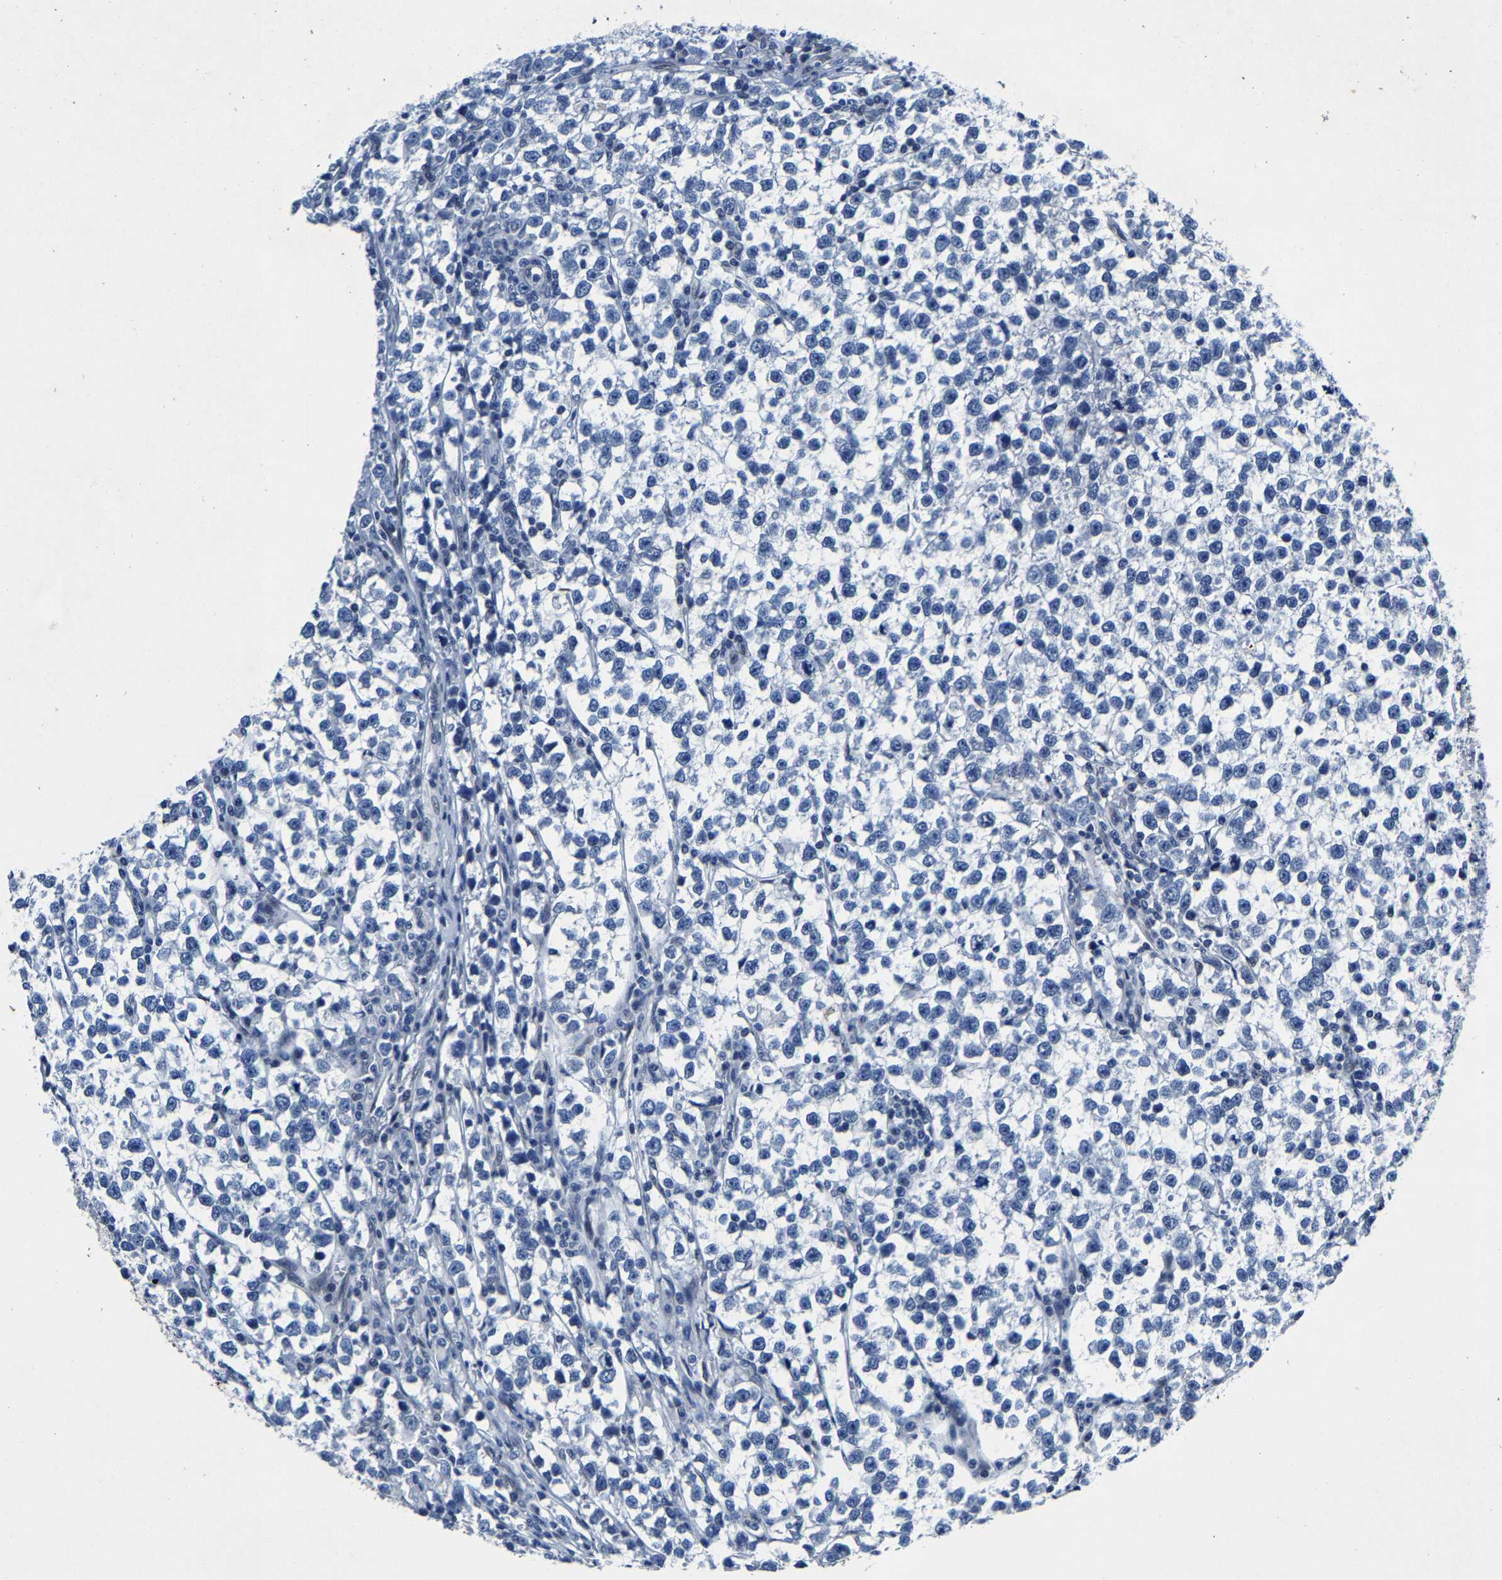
{"staining": {"intensity": "negative", "quantity": "none", "location": "none"}, "tissue": "testis cancer", "cell_type": "Tumor cells", "image_type": "cancer", "snomed": [{"axis": "morphology", "description": "Normal tissue, NOS"}, {"axis": "morphology", "description": "Seminoma, NOS"}, {"axis": "topography", "description": "Testis"}], "caption": "This is a photomicrograph of immunohistochemistry staining of testis cancer (seminoma), which shows no staining in tumor cells.", "gene": "UBN2", "patient": {"sex": "male", "age": 43}}